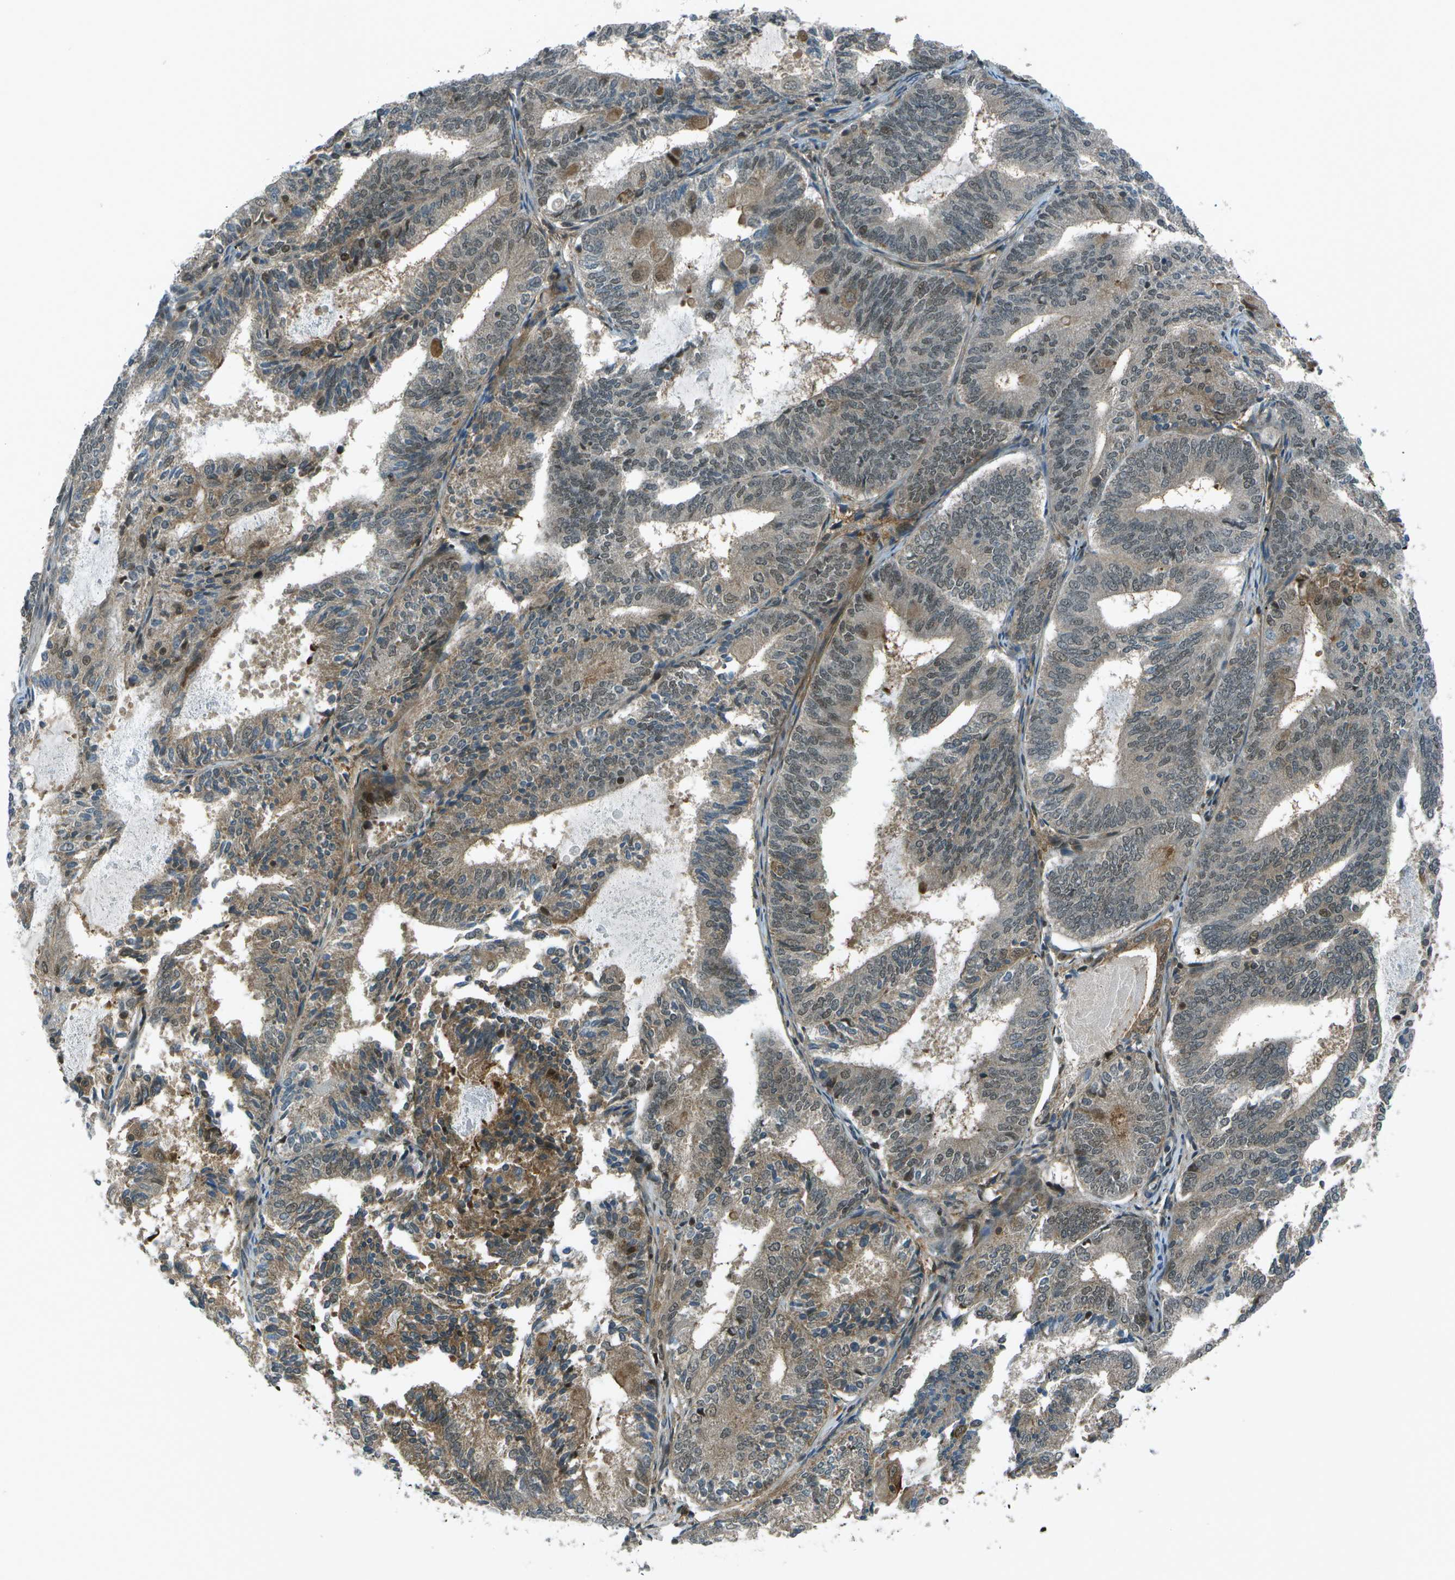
{"staining": {"intensity": "weak", "quantity": "25%-75%", "location": "cytoplasmic/membranous,nuclear"}, "tissue": "endometrial cancer", "cell_type": "Tumor cells", "image_type": "cancer", "snomed": [{"axis": "morphology", "description": "Adenocarcinoma, NOS"}, {"axis": "topography", "description": "Endometrium"}], "caption": "Weak cytoplasmic/membranous and nuclear expression for a protein is identified in approximately 25%-75% of tumor cells of endometrial cancer (adenocarcinoma) using immunohistochemistry.", "gene": "TMEM19", "patient": {"sex": "female", "age": 81}}